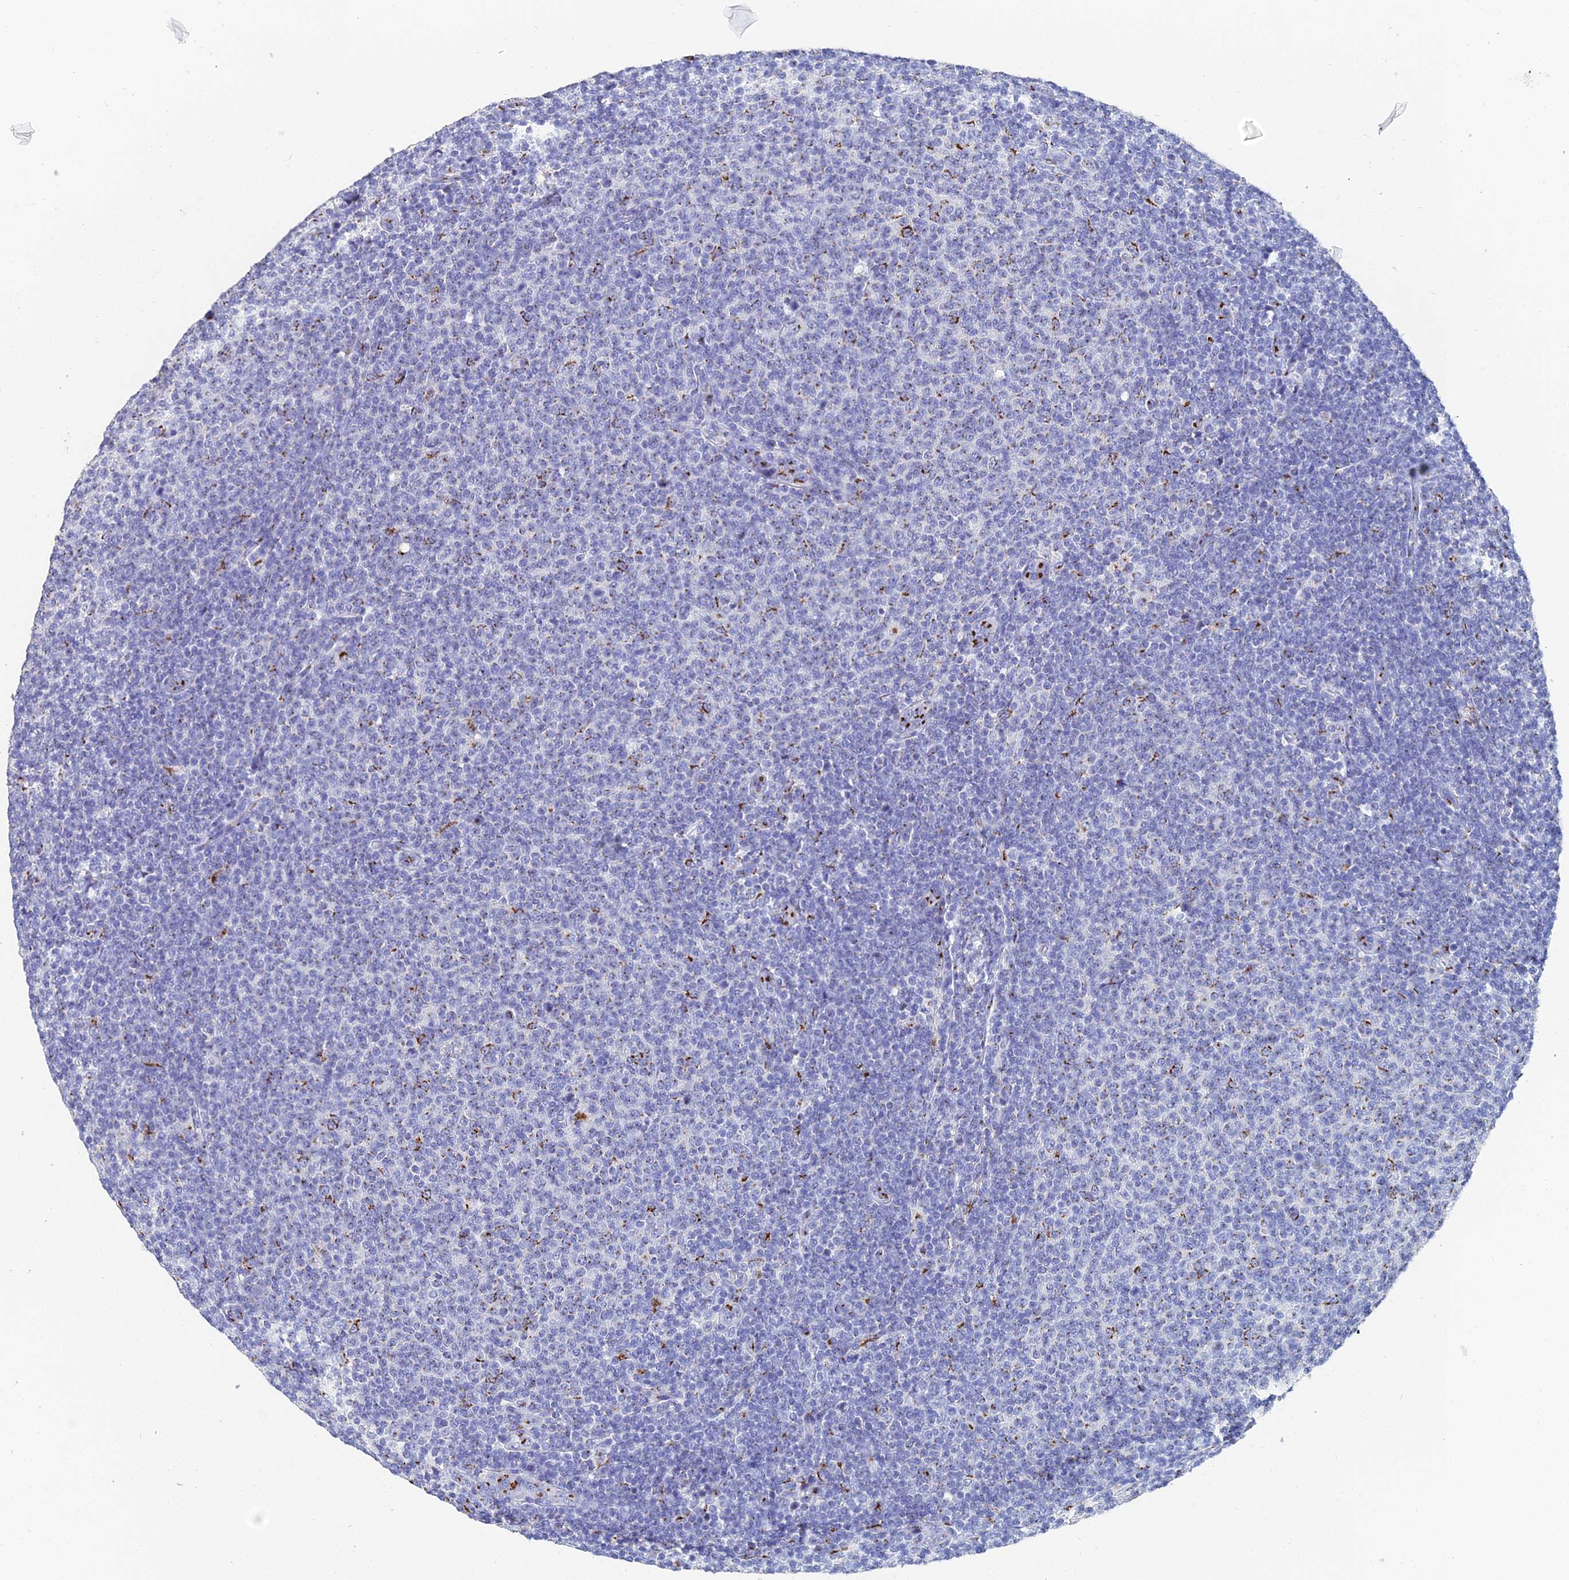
{"staining": {"intensity": "weak", "quantity": "25%-75%", "location": "cytoplasmic/membranous"}, "tissue": "lymphoma", "cell_type": "Tumor cells", "image_type": "cancer", "snomed": [{"axis": "morphology", "description": "Malignant lymphoma, non-Hodgkin's type, Low grade"}, {"axis": "topography", "description": "Lymph node"}], "caption": "Low-grade malignant lymphoma, non-Hodgkin's type was stained to show a protein in brown. There is low levels of weak cytoplasmic/membranous staining in about 25%-75% of tumor cells.", "gene": "ENSG00000268674", "patient": {"sex": "male", "age": 66}}